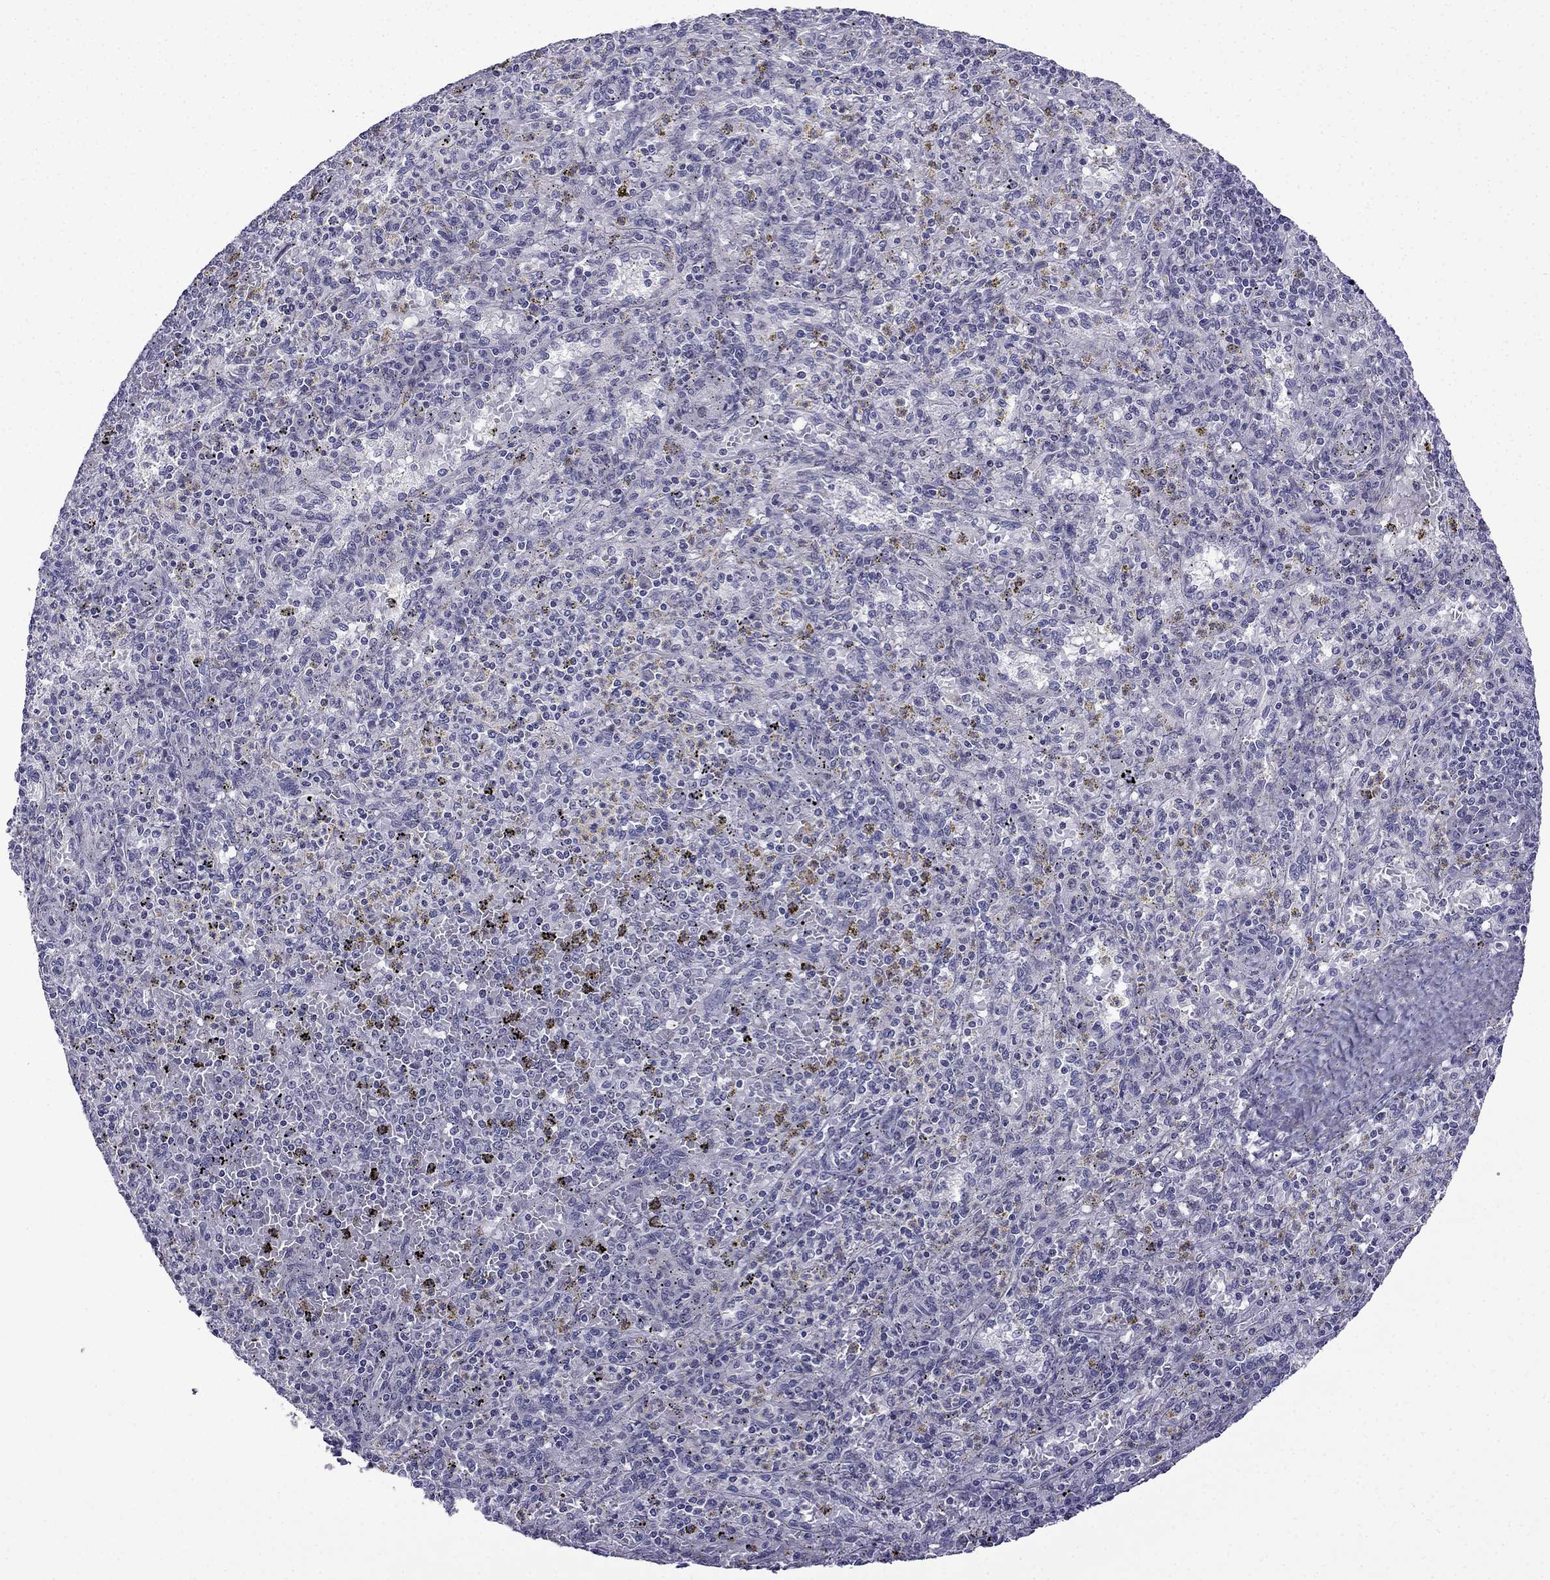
{"staining": {"intensity": "negative", "quantity": "none", "location": "none"}, "tissue": "spleen", "cell_type": "Cells in red pulp", "image_type": "normal", "snomed": [{"axis": "morphology", "description": "Normal tissue, NOS"}, {"axis": "topography", "description": "Spleen"}], "caption": "An image of human spleen is negative for staining in cells in red pulp.", "gene": "POM121L12", "patient": {"sex": "male", "age": 60}}